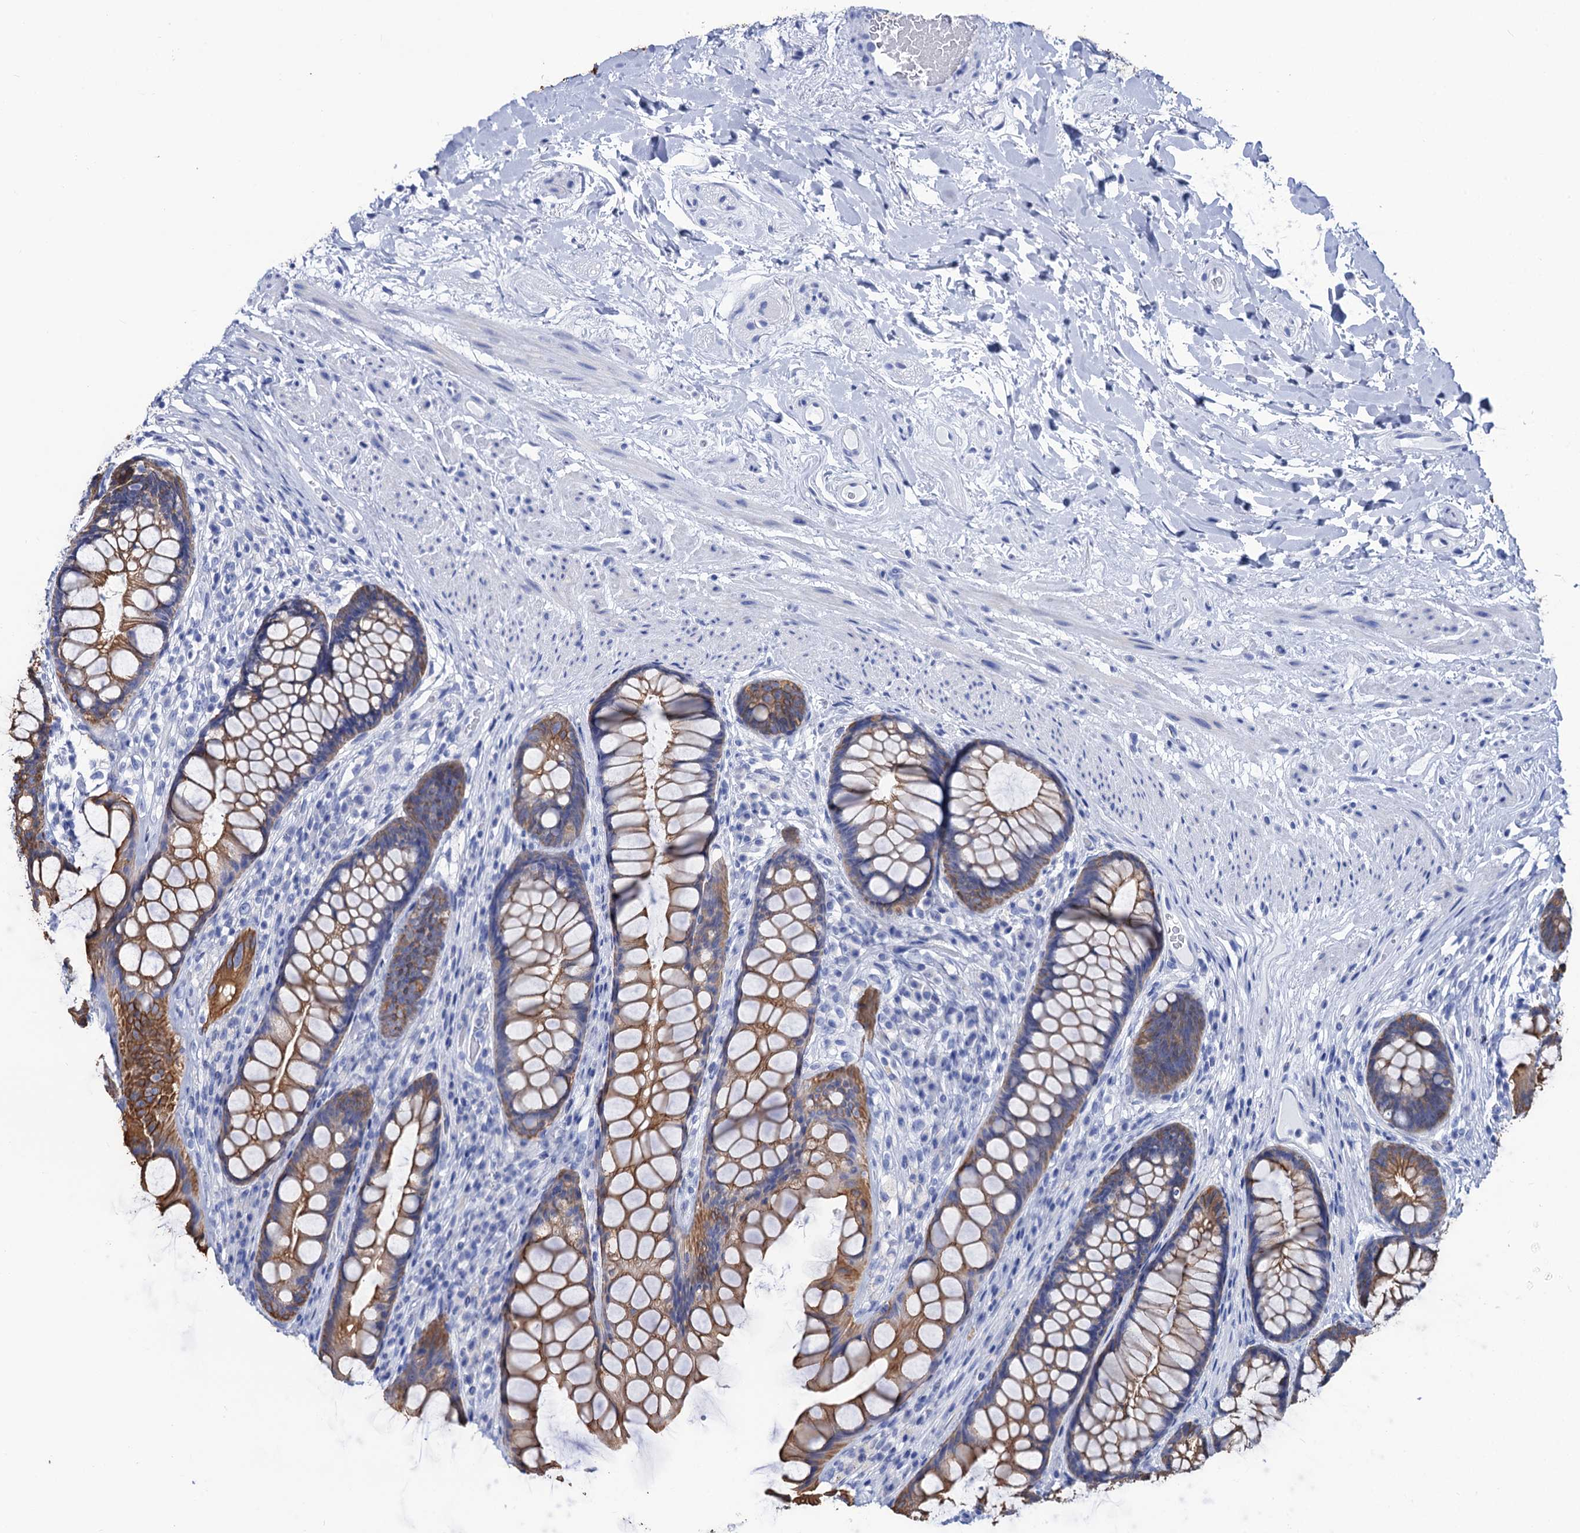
{"staining": {"intensity": "moderate", "quantity": ">75%", "location": "cytoplasmic/membranous"}, "tissue": "rectum", "cell_type": "Glandular cells", "image_type": "normal", "snomed": [{"axis": "morphology", "description": "Normal tissue, NOS"}, {"axis": "topography", "description": "Rectum"}], "caption": "Immunohistochemical staining of benign rectum shows moderate cytoplasmic/membranous protein expression in about >75% of glandular cells. (DAB (3,3'-diaminobenzidine) IHC with brightfield microscopy, high magnification).", "gene": "RAB3IP", "patient": {"sex": "male", "age": 74}}